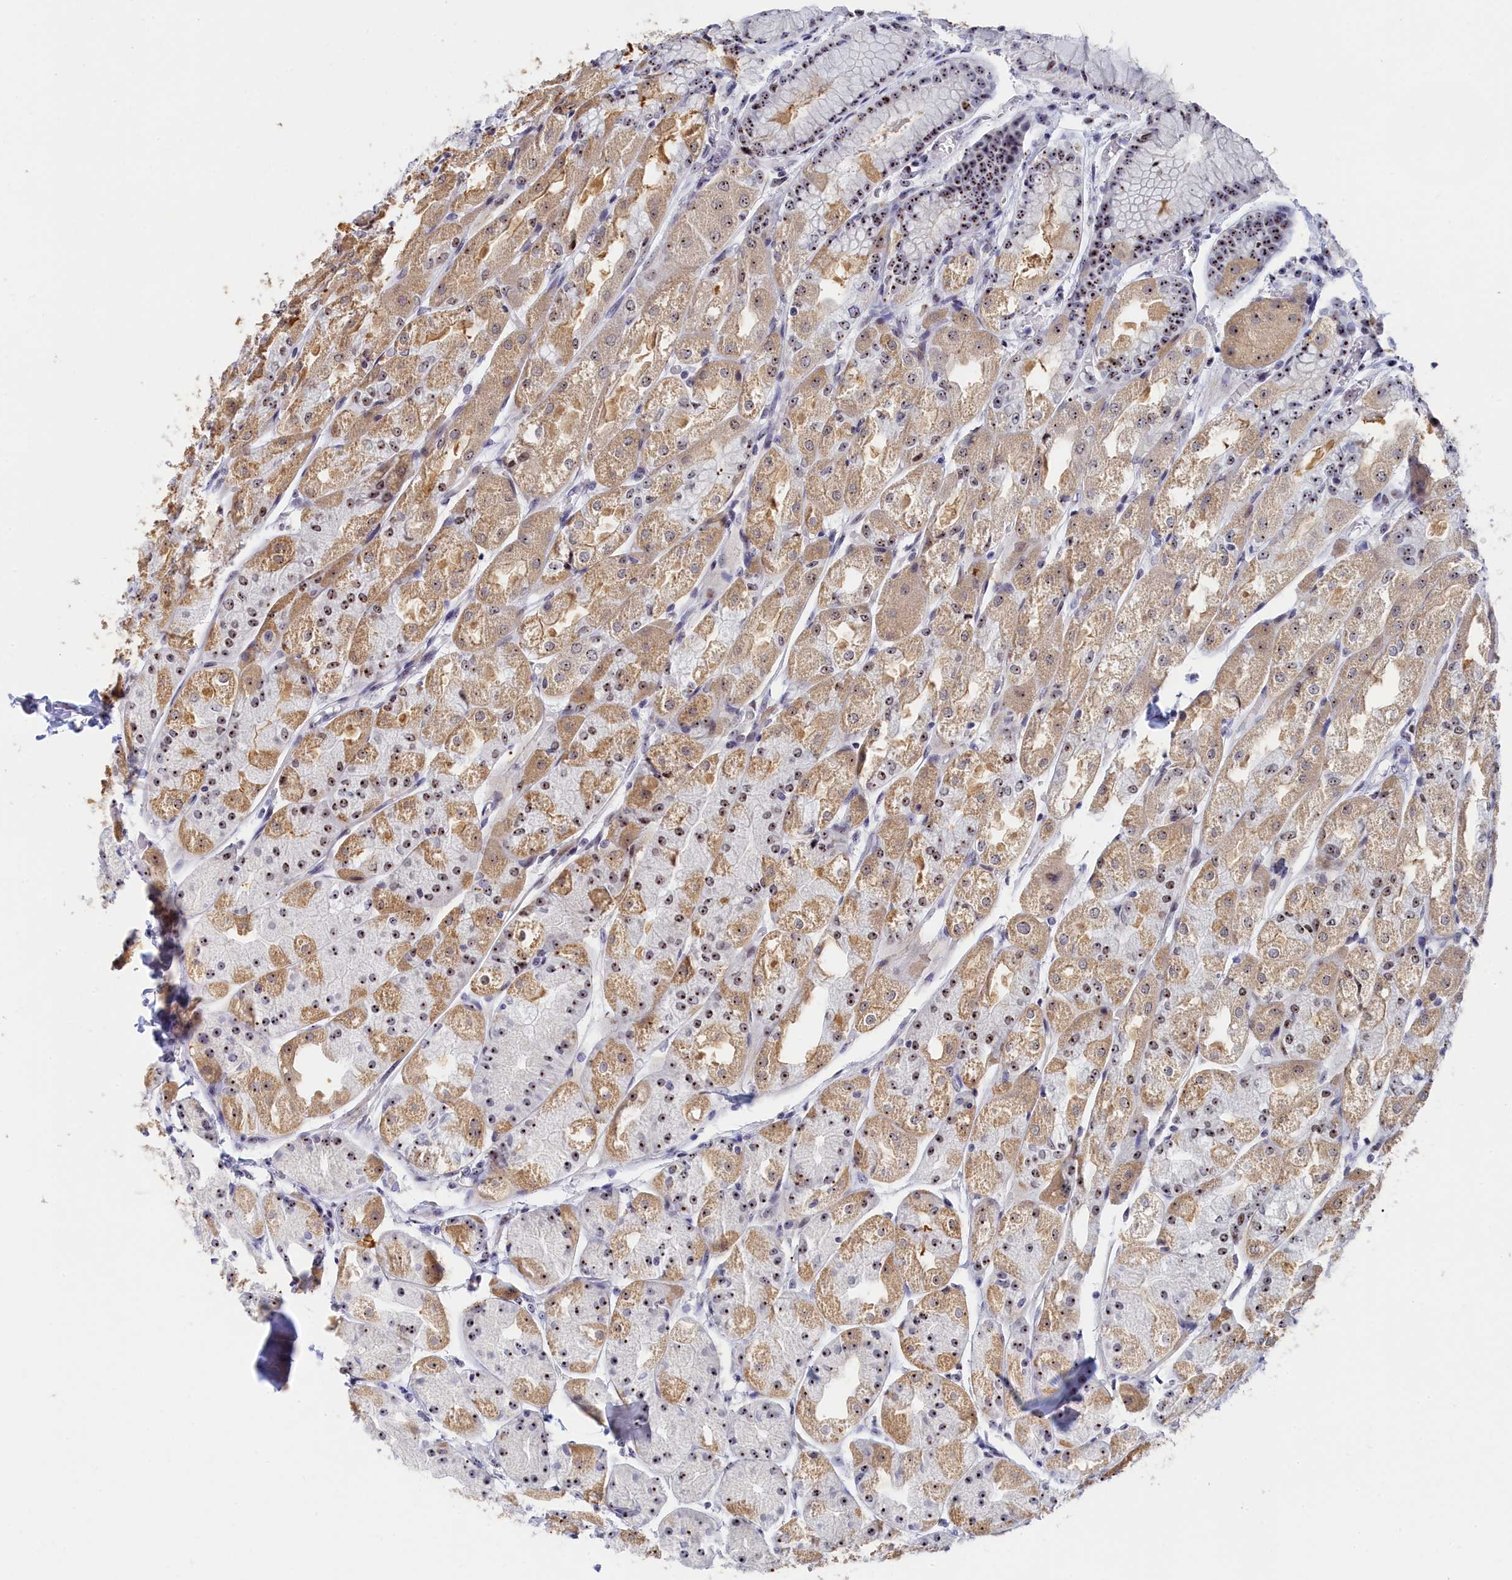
{"staining": {"intensity": "moderate", "quantity": ">75%", "location": "cytoplasmic/membranous,nuclear"}, "tissue": "stomach", "cell_type": "Glandular cells", "image_type": "normal", "snomed": [{"axis": "morphology", "description": "Normal tissue, NOS"}, {"axis": "topography", "description": "Stomach, upper"}], "caption": "Brown immunohistochemical staining in benign human stomach shows moderate cytoplasmic/membranous,nuclear staining in approximately >75% of glandular cells. (DAB (3,3'-diaminobenzidine) = brown stain, brightfield microscopy at high magnification).", "gene": "RSL1D1", "patient": {"sex": "male", "age": 72}}